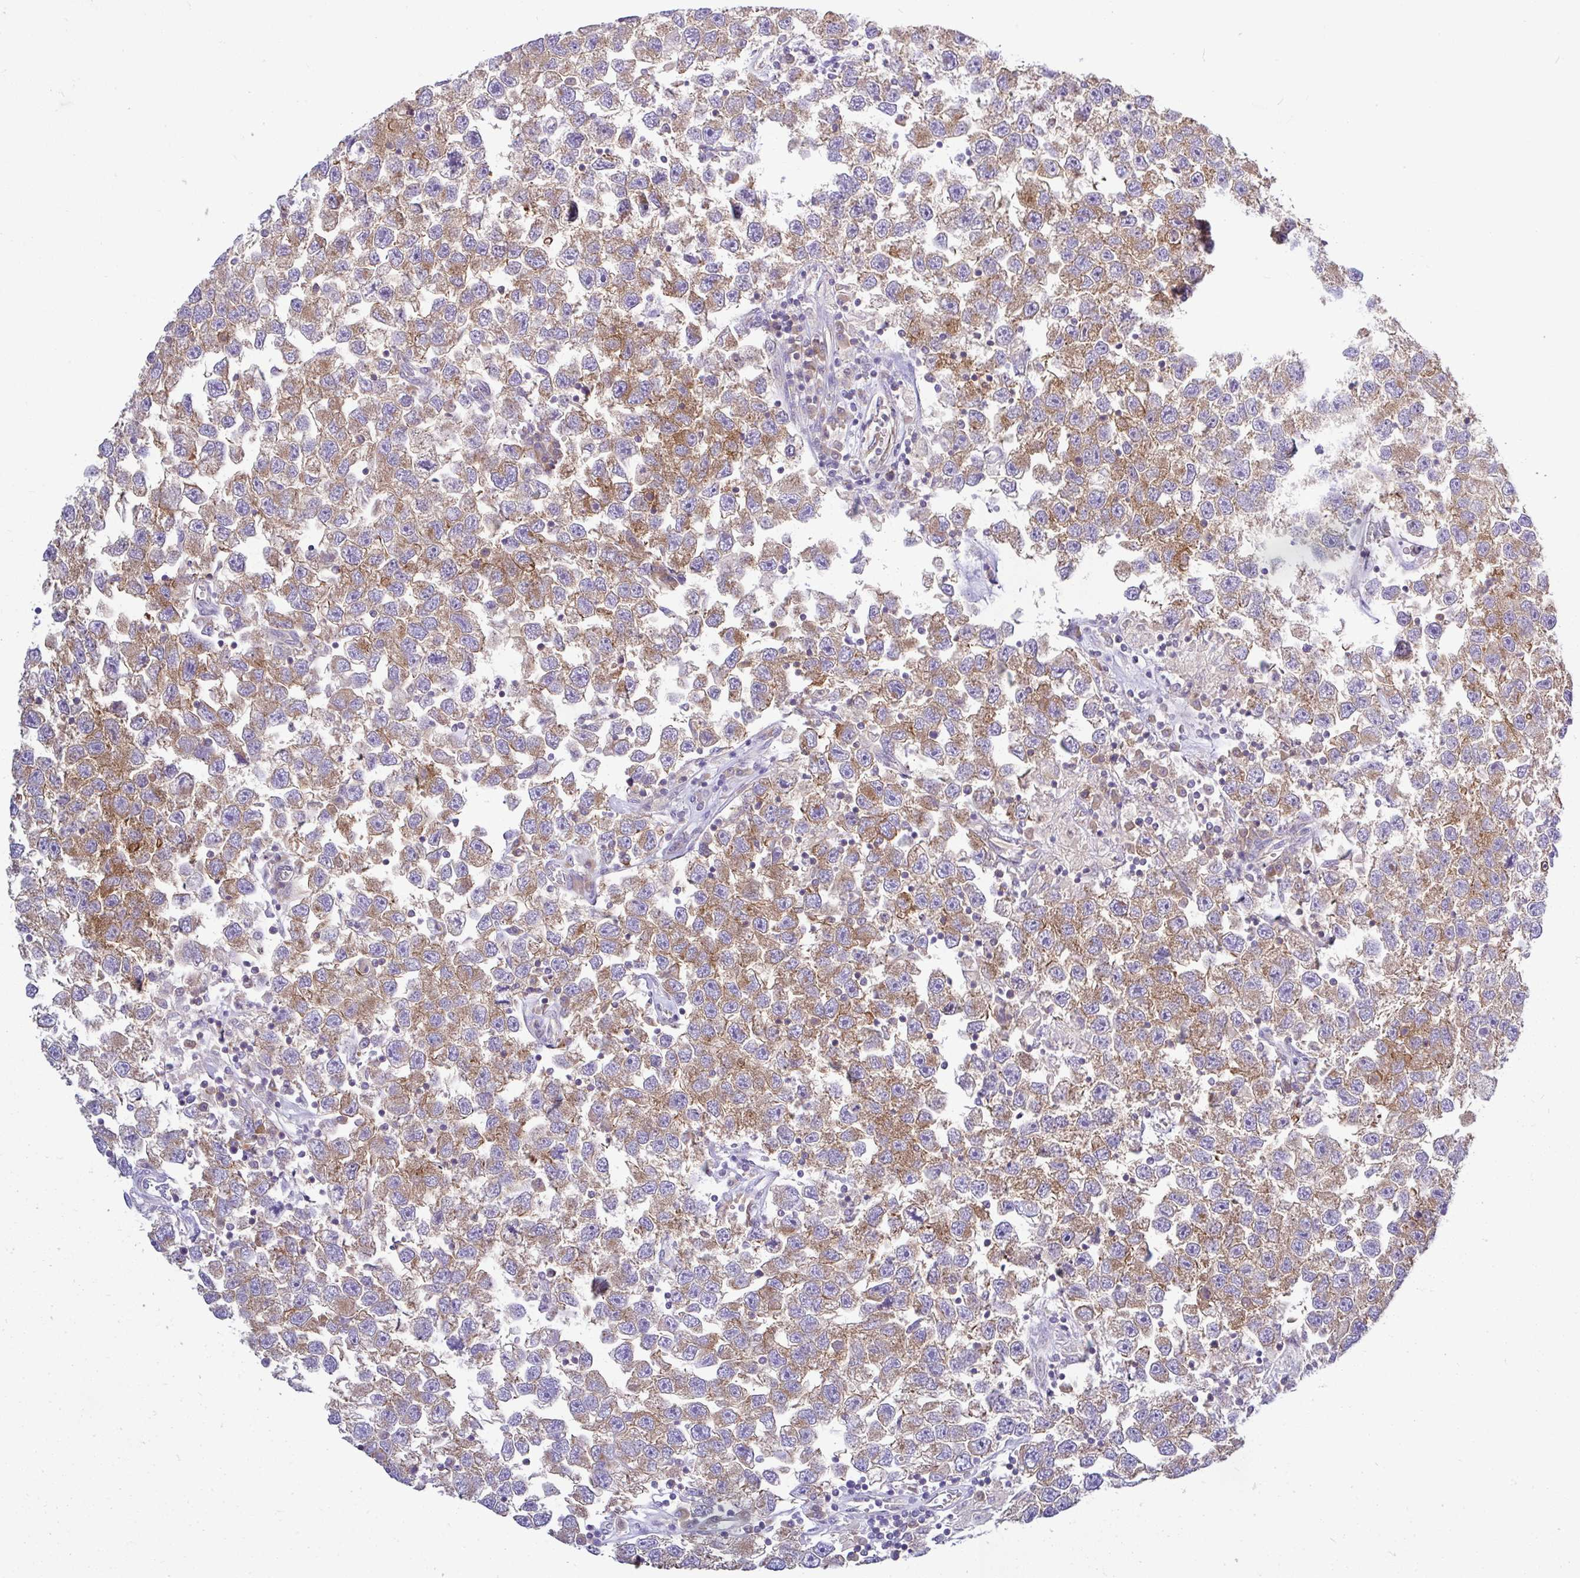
{"staining": {"intensity": "moderate", "quantity": ">75%", "location": "cytoplasmic/membranous"}, "tissue": "testis cancer", "cell_type": "Tumor cells", "image_type": "cancer", "snomed": [{"axis": "morphology", "description": "Seminoma, NOS"}, {"axis": "topography", "description": "Testis"}], "caption": "The immunohistochemical stain shows moderate cytoplasmic/membranous staining in tumor cells of seminoma (testis) tissue. The staining is performed using DAB (3,3'-diaminobenzidine) brown chromogen to label protein expression. The nuclei are counter-stained blue using hematoxylin.", "gene": "LARS1", "patient": {"sex": "male", "age": 26}}